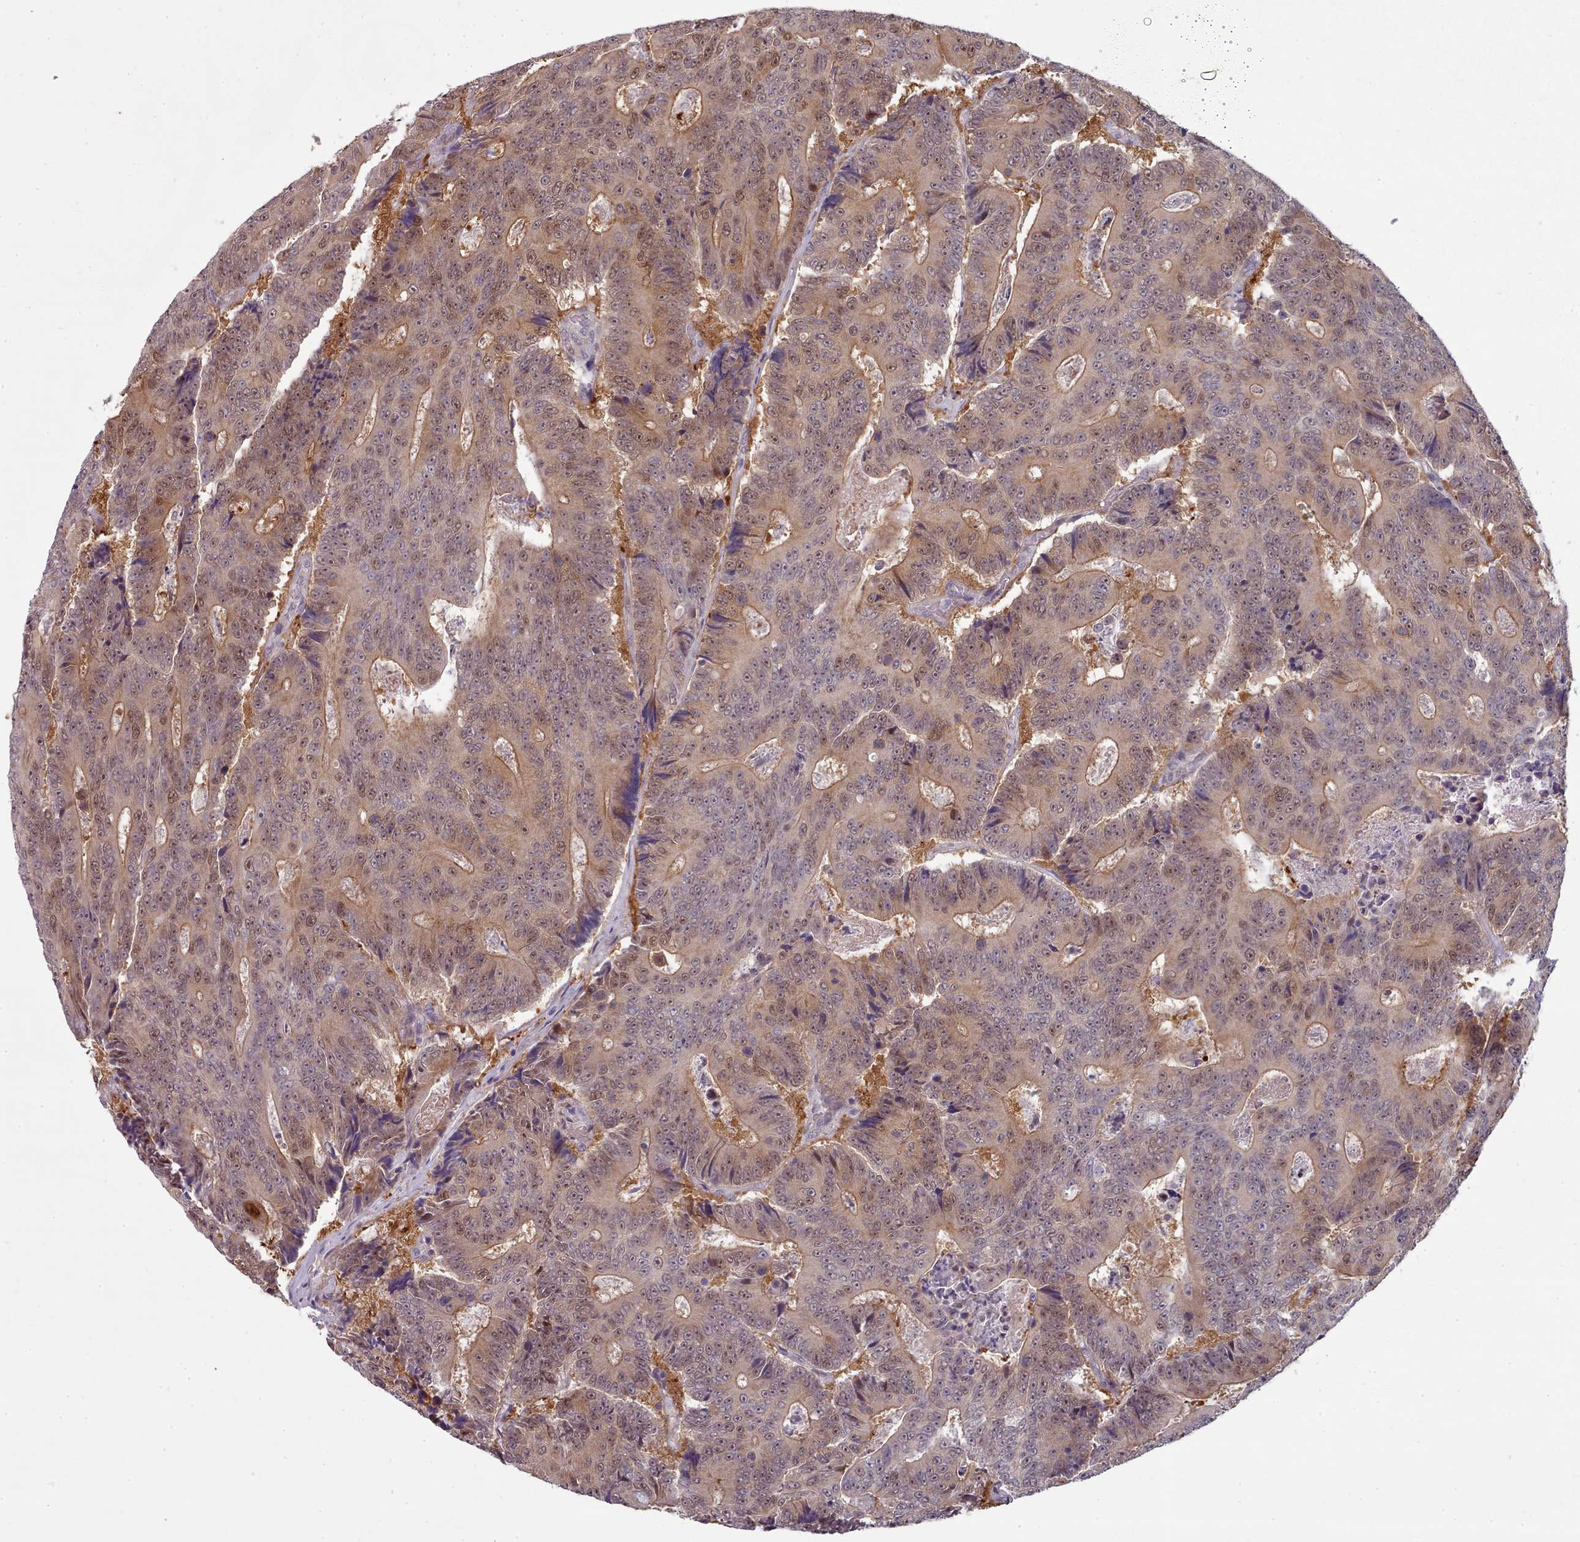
{"staining": {"intensity": "moderate", "quantity": "25%-75%", "location": "cytoplasmic/membranous,nuclear"}, "tissue": "colorectal cancer", "cell_type": "Tumor cells", "image_type": "cancer", "snomed": [{"axis": "morphology", "description": "Adenocarcinoma, NOS"}, {"axis": "topography", "description": "Colon"}], "caption": "The photomicrograph shows a brown stain indicating the presence of a protein in the cytoplasmic/membranous and nuclear of tumor cells in adenocarcinoma (colorectal). (brown staining indicates protein expression, while blue staining denotes nuclei).", "gene": "CLNS1A", "patient": {"sex": "male", "age": 83}}